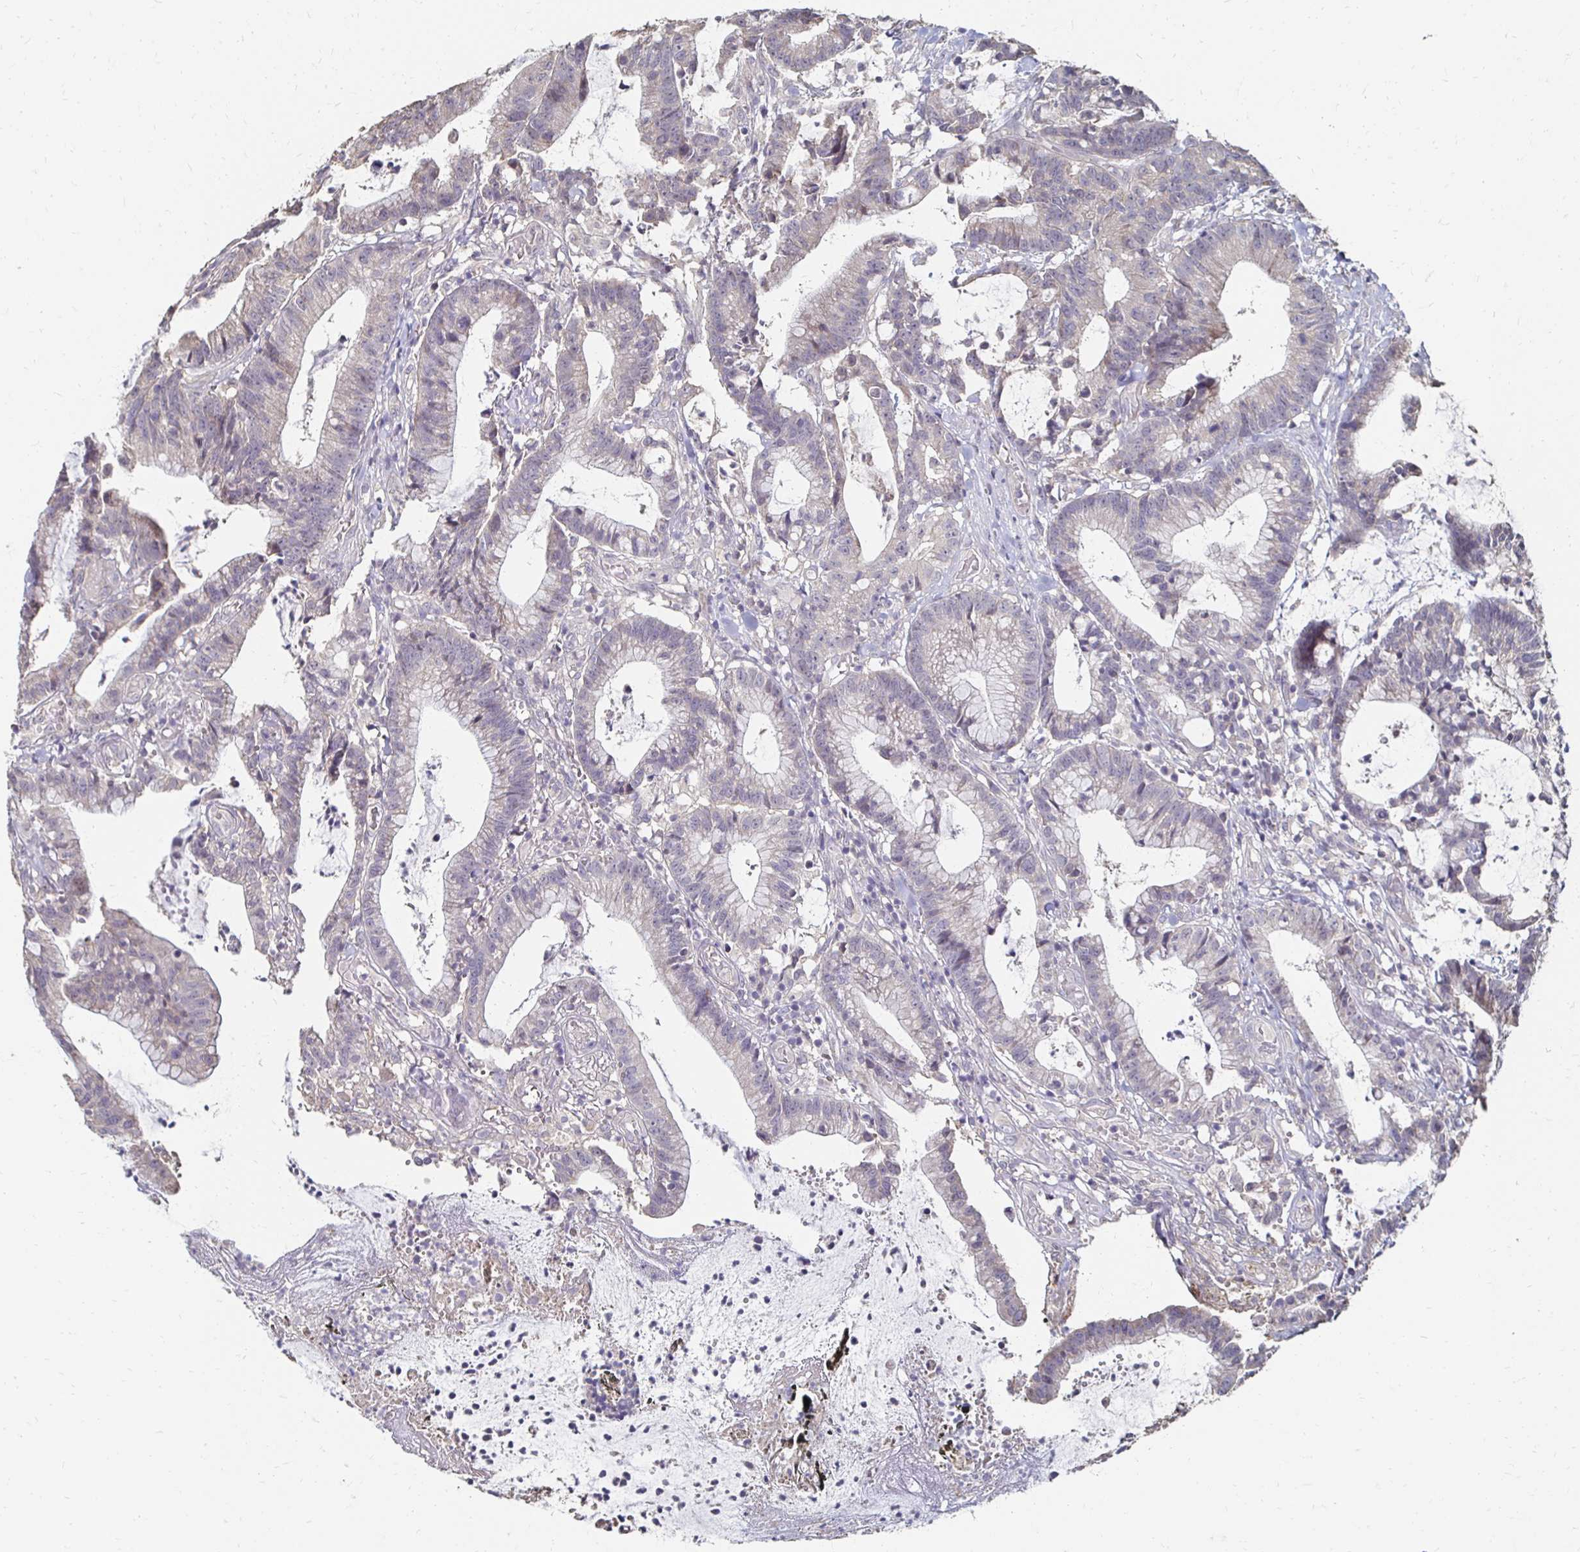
{"staining": {"intensity": "negative", "quantity": "none", "location": "none"}, "tissue": "colorectal cancer", "cell_type": "Tumor cells", "image_type": "cancer", "snomed": [{"axis": "morphology", "description": "Adenocarcinoma, NOS"}, {"axis": "topography", "description": "Colon"}], "caption": "This is an immunohistochemistry photomicrograph of human colorectal adenocarcinoma. There is no staining in tumor cells.", "gene": "ZNF727", "patient": {"sex": "female", "age": 78}}